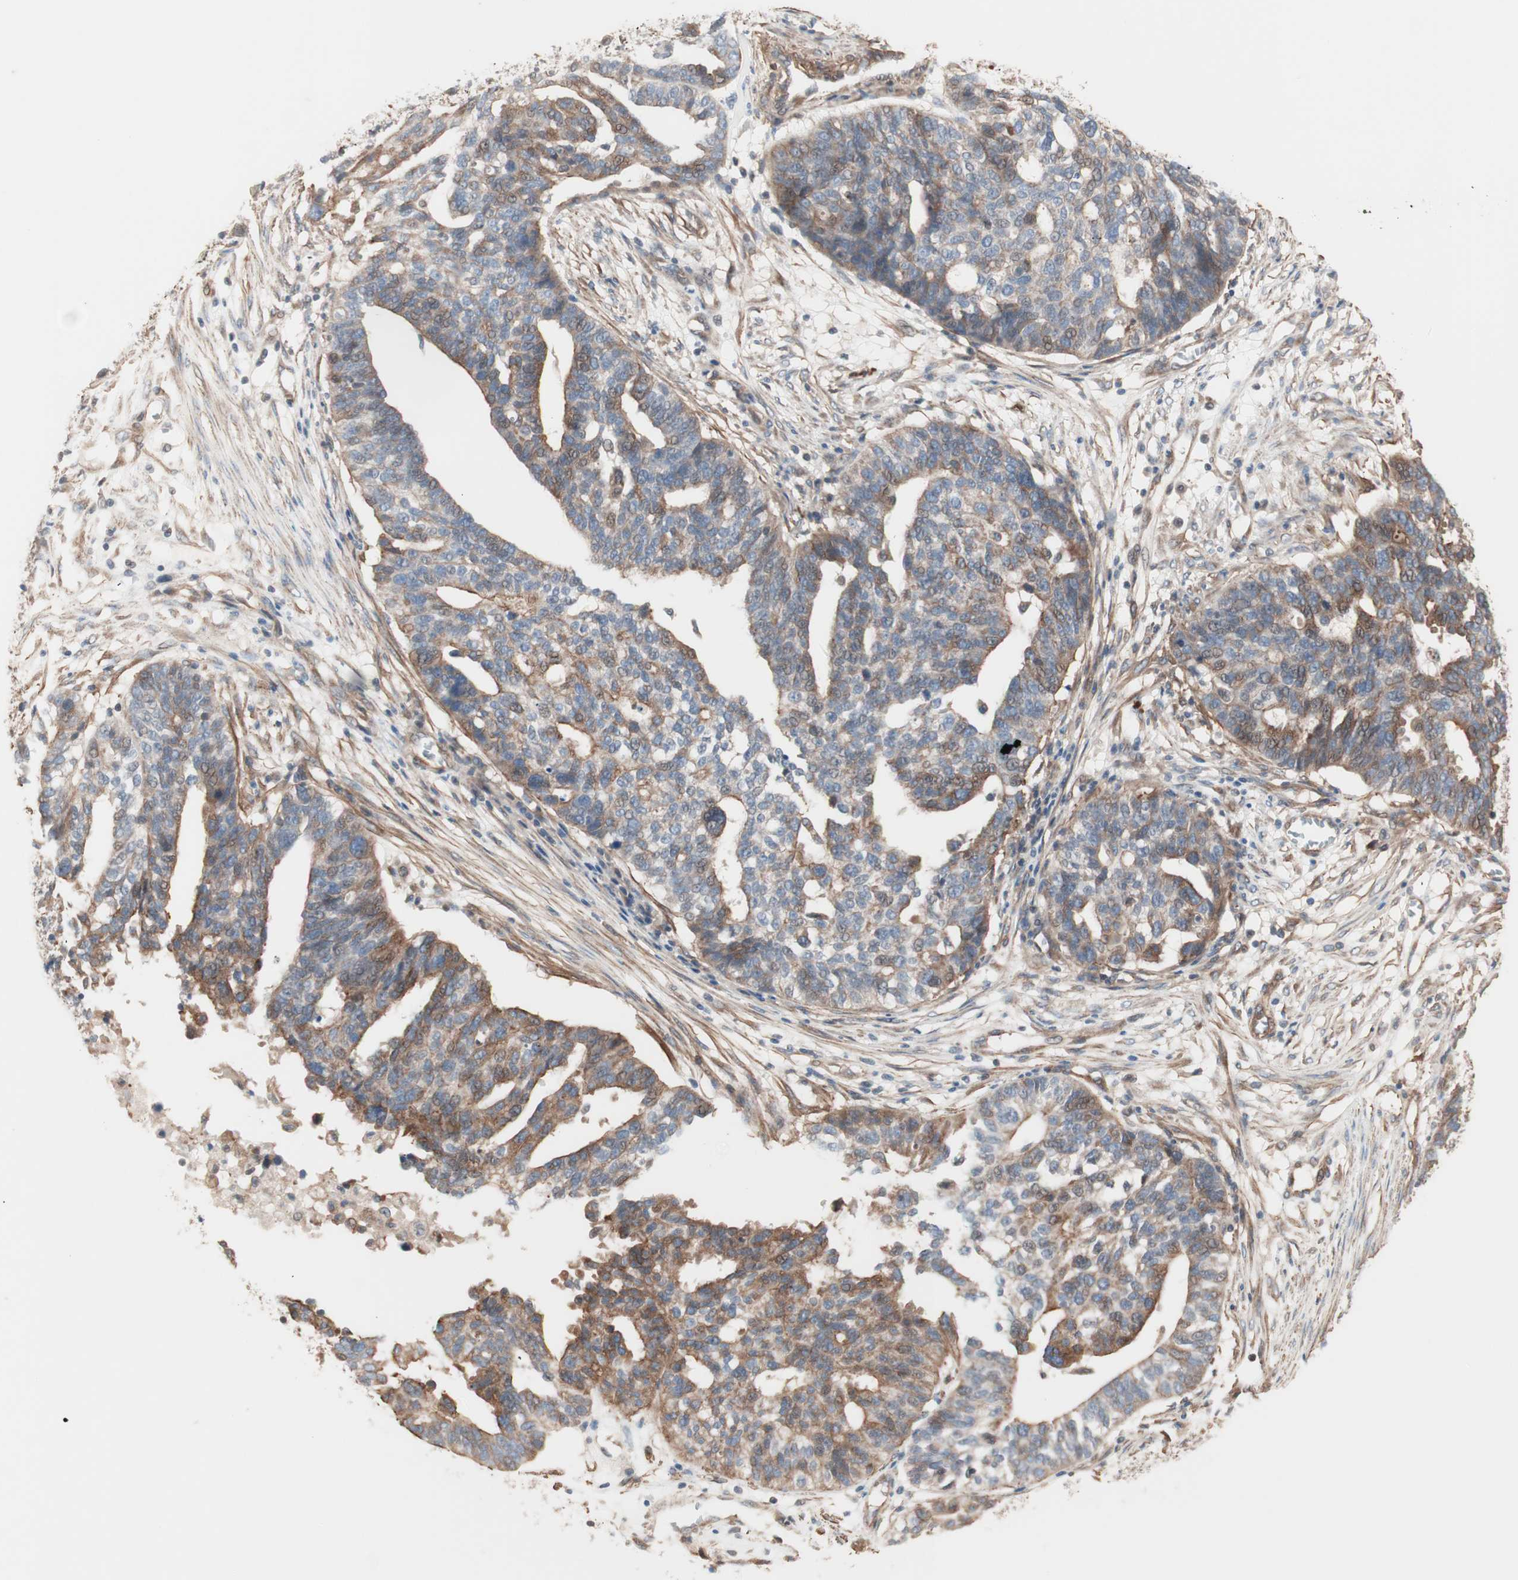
{"staining": {"intensity": "moderate", "quantity": "25%-75%", "location": "cytoplasmic/membranous"}, "tissue": "ovarian cancer", "cell_type": "Tumor cells", "image_type": "cancer", "snomed": [{"axis": "morphology", "description": "Cystadenocarcinoma, serous, NOS"}, {"axis": "topography", "description": "Ovary"}], "caption": "DAB (3,3'-diaminobenzidine) immunohistochemical staining of human ovarian cancer reveals moderate cytoplasmic/membranous protein expression in approximately 25%-75% of tumor cells. (Brightfield microscopy of DAB IHC at high magnification).", "gene": "ALG5", "patient": {"sex": "female", "age": 59}}